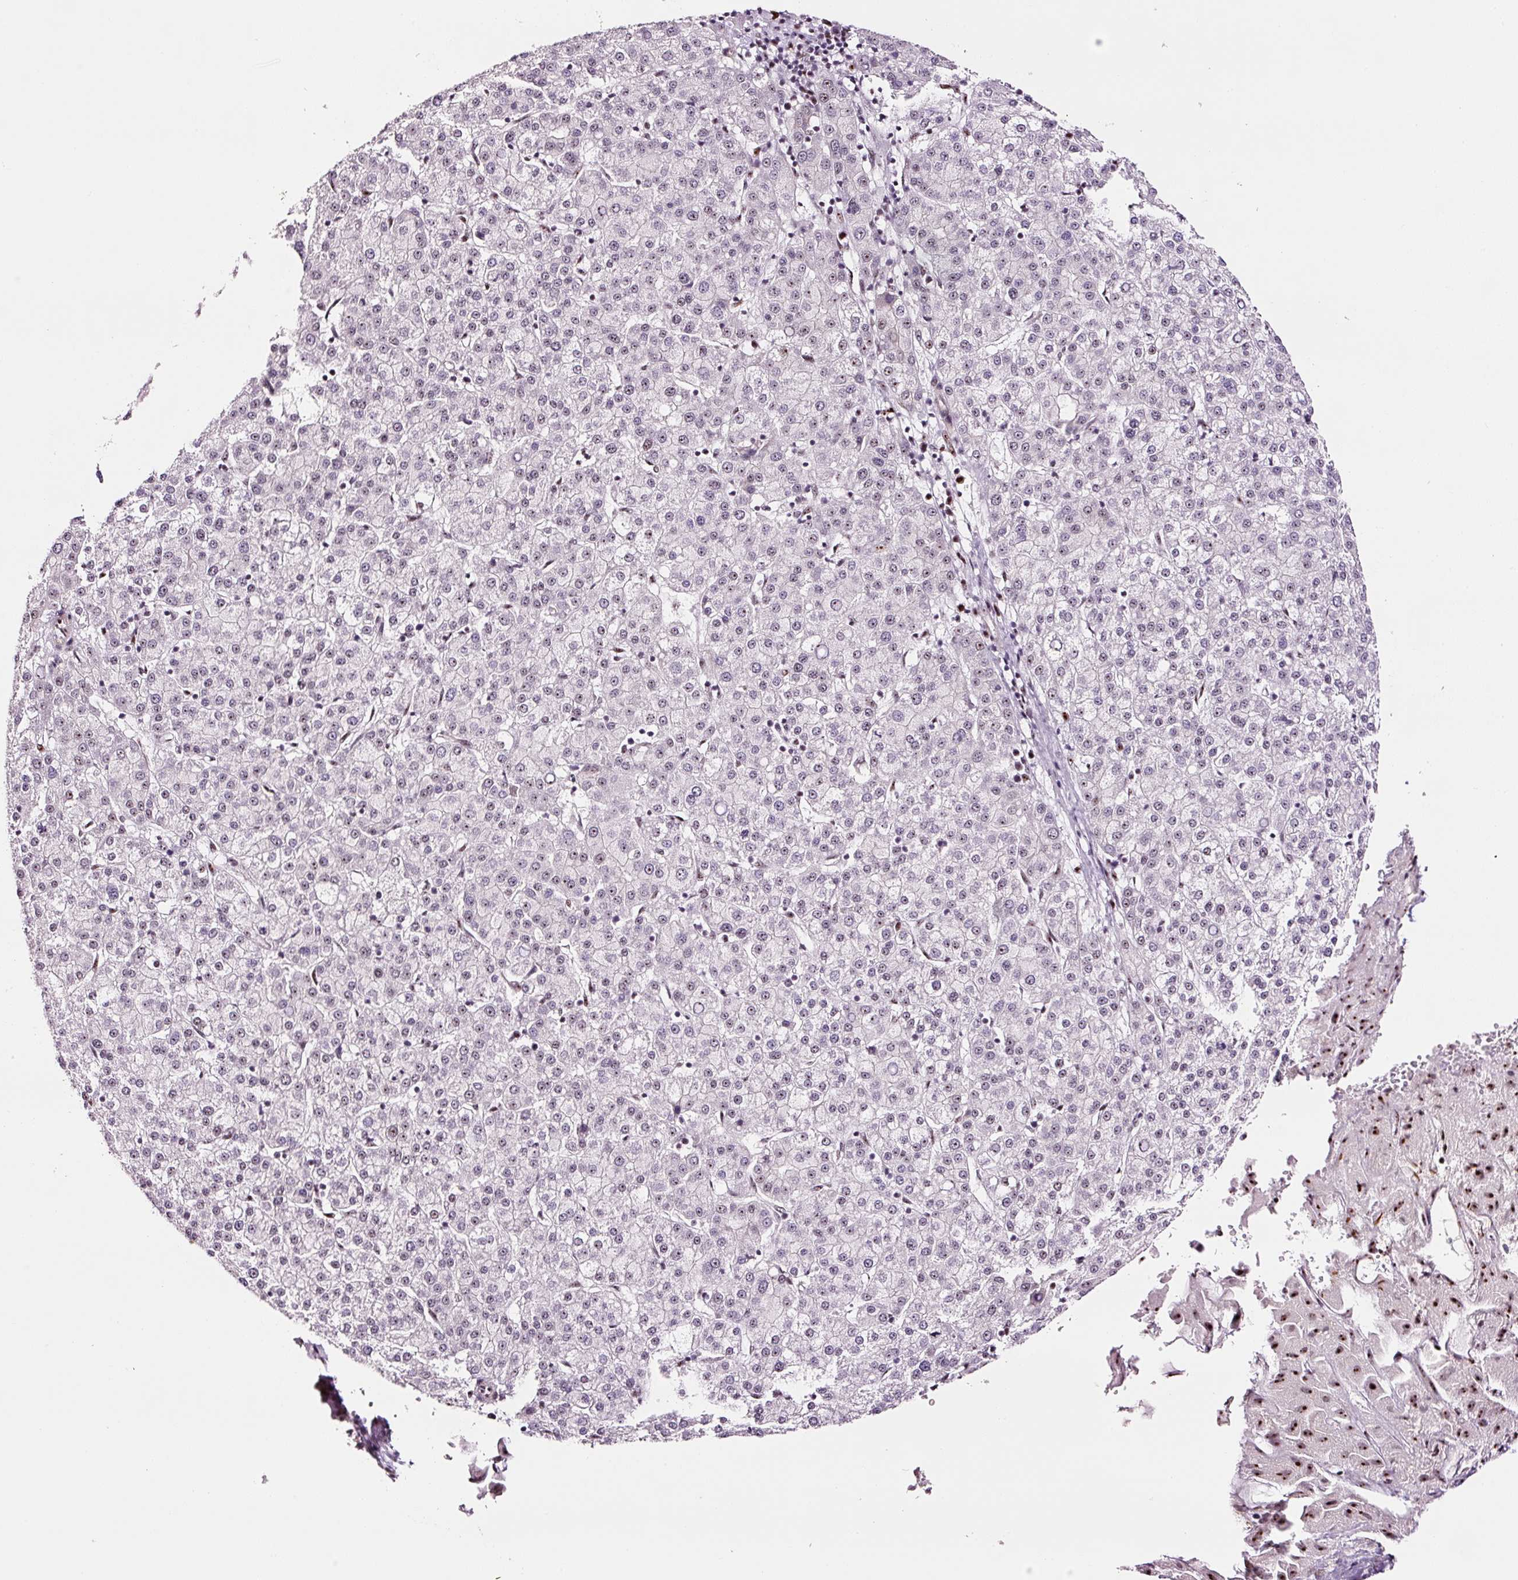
{"staining": {"intensity": "moderate", "quantity": "<25%", "location": "nuclear"}, "tissue": "liver cancer", "cell_type": "Tumor cells", "image_type": "cancer", "snomed": [{"axis": "morphology", "description": "Carcinoma, Hepatocellular, NOS"}, {"axis": "topography", "description": "Liver"}], "caption": "Tumor cells exhibit low levels of moderate nuclear positivity in about <25% of cells in human liver cancer (hepatocellular carcinoma).", "gene": "GNL3", "patient": {"sex": "female", "age": 58}}